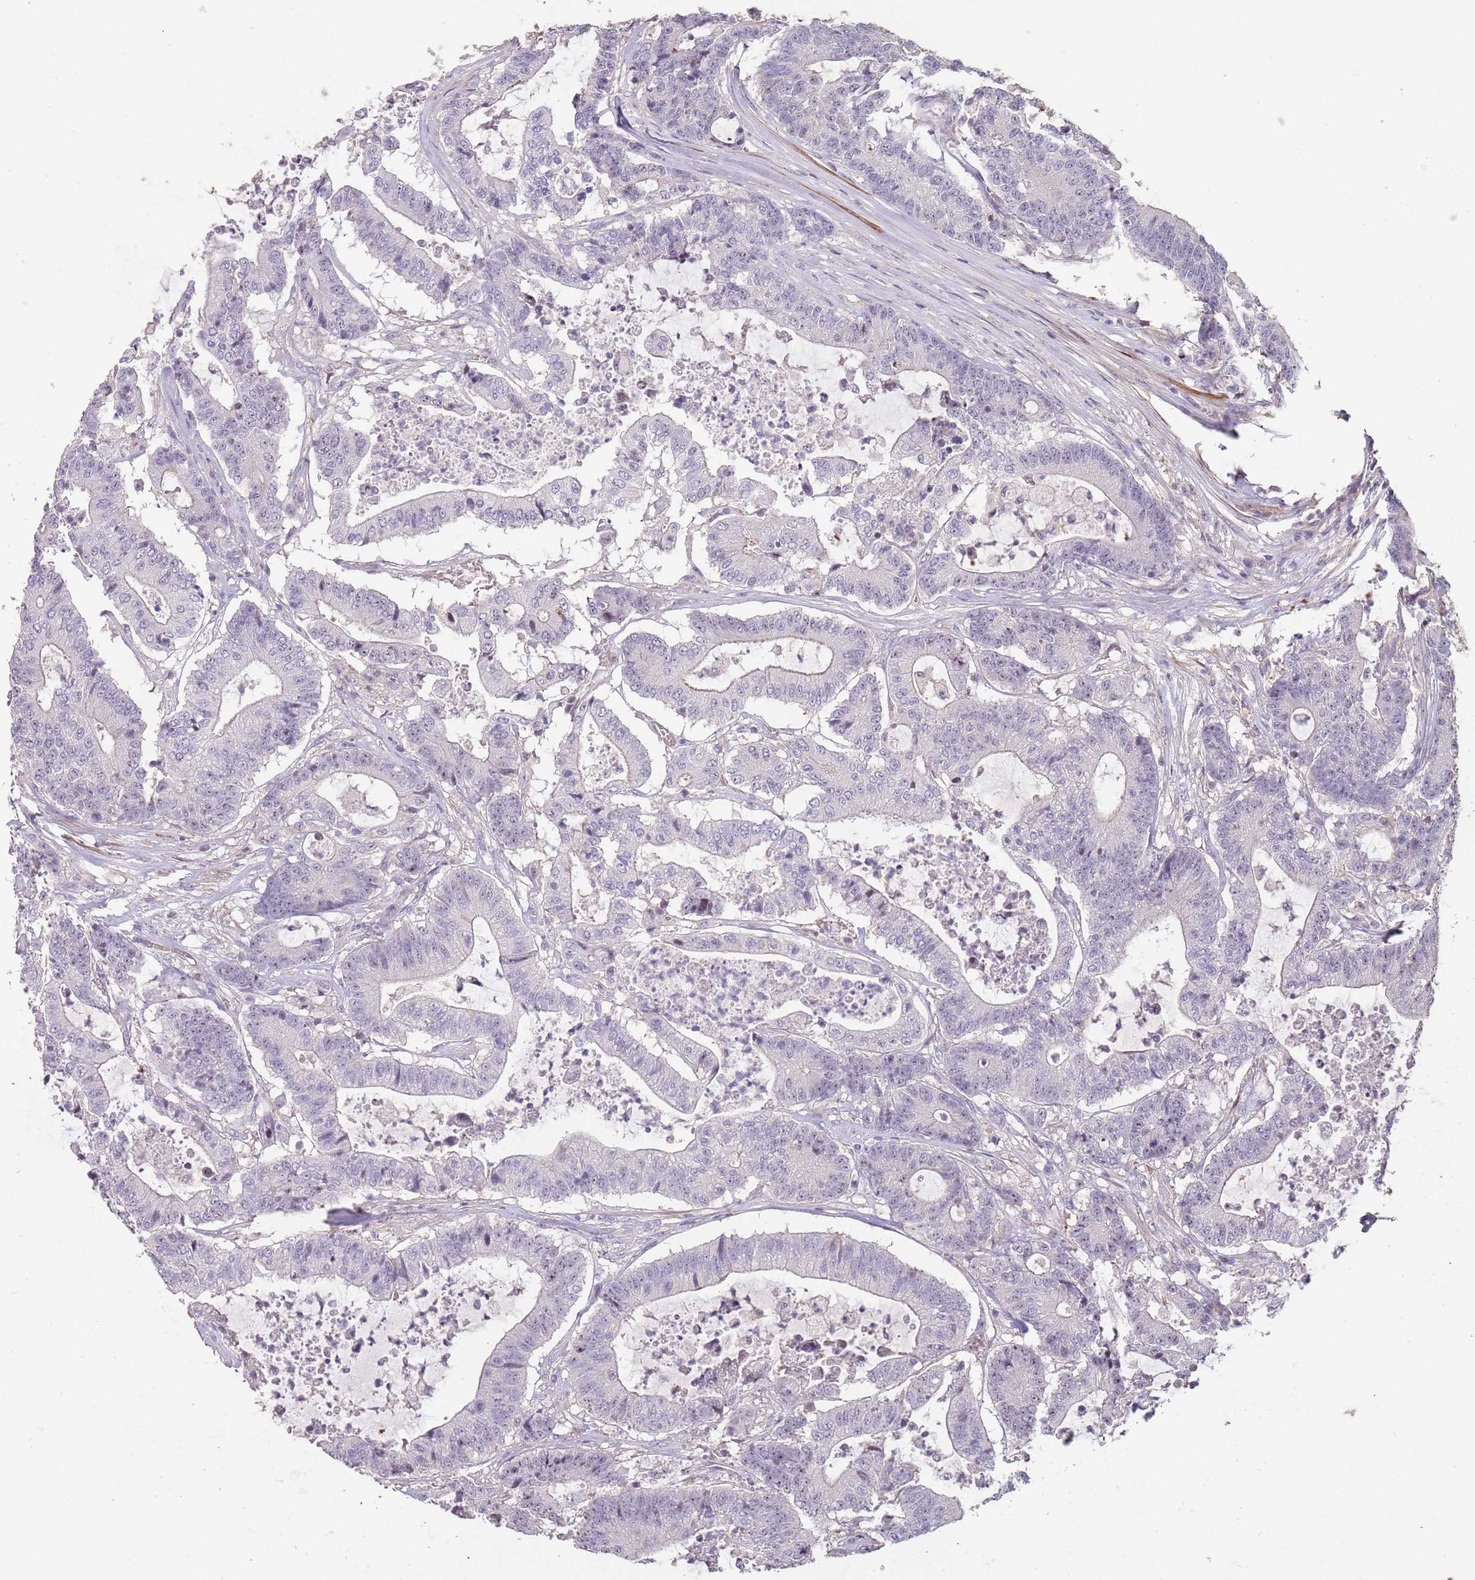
{"staining": {"intensity": "negative", "quantity": "none", "location": "none"}, "tissue": "colorectal cancer", "cell_type": "Tumor cells", "image_type": "cancer", "snomed": [{"axis": "morphology", "description": "Adenocarcinoma, NOS"}, {"axis": "topography", "description": "Colon"}], "caption": "High magnification brightfield microscopy of colorectal cancer stained with DAB (3,3'-diaminobenzidine) (brown) and counterstained with hematoxylin (blue): tumor cells show no significant staining.", "gene": "ADTRP", "patient": {"sex": "female", "age": 84}}